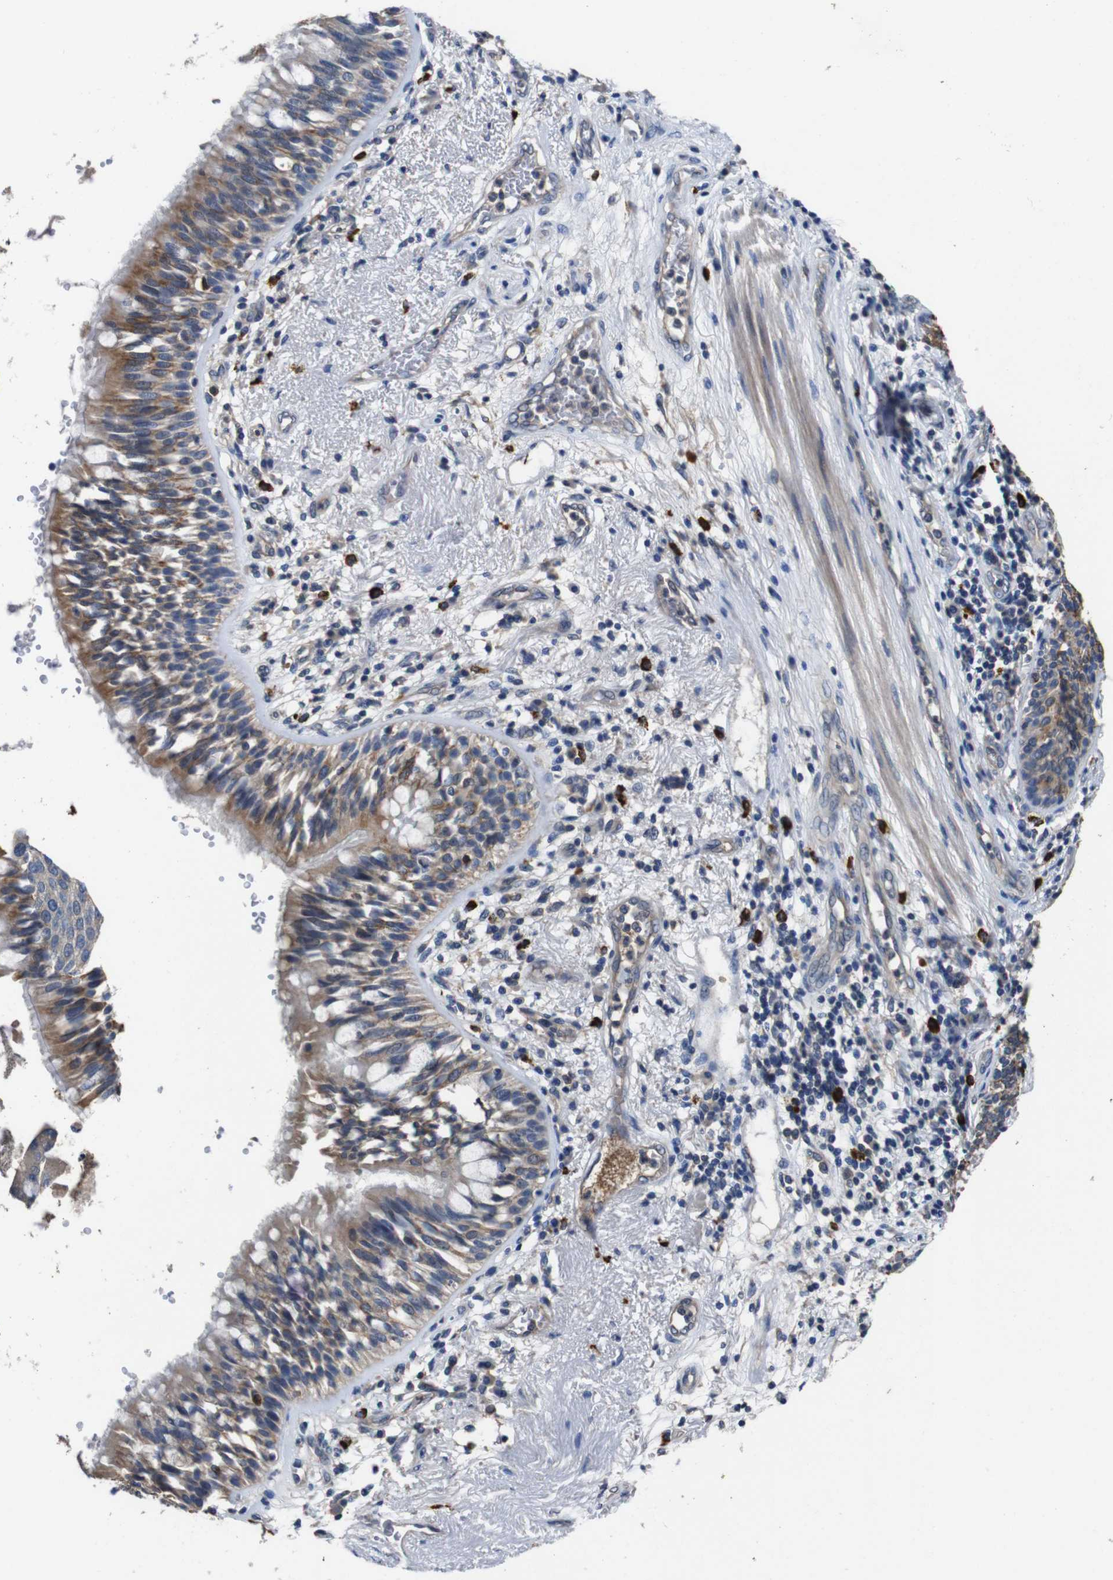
{"staining": {"intensity": "moderate", "quantity": ">75%", "location": "cytoplasmic/membranous"}, "tissue": "bronchus", "cell_type": "Respiratory epithelial cells", "image_type": "normal", "snomed": [{"axis": "morphology", "description": "Normal tissue, NOS"}, {"axis": "morphology", "description": "Adenocarcinoma, NOS"}, {"axis": "morphology", "description": "Adenocarcinoma, metastatic, NOS"}, {"axis": "topography", "description": "Lymph node"}, {"axis": "topography", "description": "Bronchus"}, {"axis": "topography", "description": "Lung"}], "caption": "A high-resolution photomicrograph shows immunohistochemistry (IHC) staining of benign bronchus, which exhibits moderate cytoplasmic/membranous expression in approximately >75% of respiratory epithelial cells. Nuclei are stained in blue.", "gene": "GLIPR1", "patient": {"sex": "female", "age": 54}}